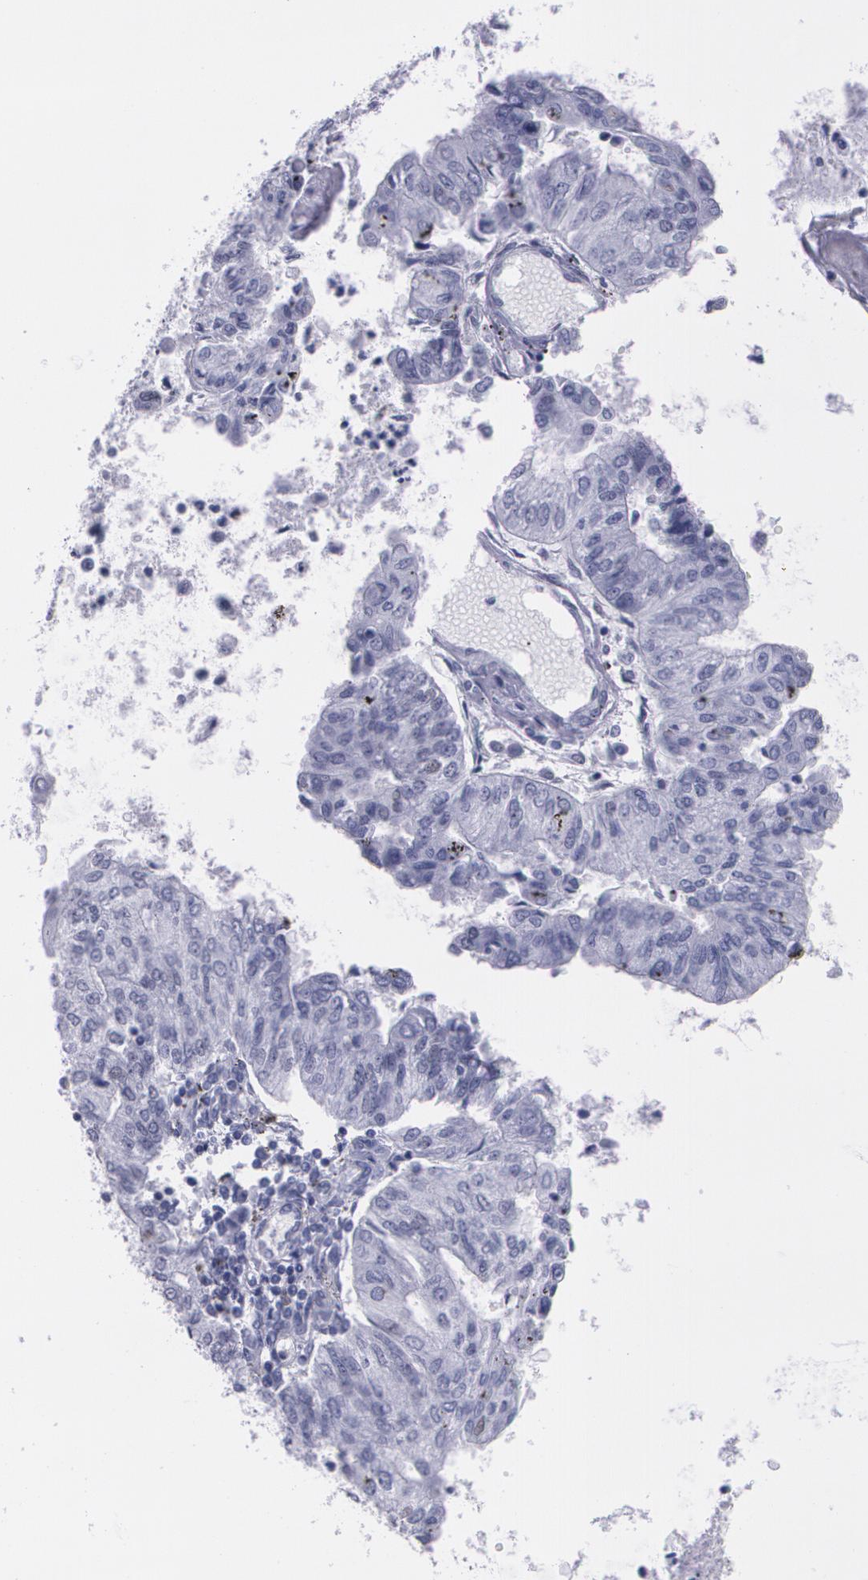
{"staining": {"intensity": "negative", "quantity": "none", "location": "none"}, "tissue": "endometrial cancer", "cell_type": "Tumor cells", "image_type": "cancer", "snomed": [{"axis": "morphology", "description": "Adenocarcinoma, NOS"}, {"axis": "topography", "description": "Endometrium"}], "caption": "DAB immunohistochemical staining of human endometrial cancer (adenocarcinoma) displays no significant staining in tumor cells.", "gene": "TP53", "patient": {"sex": "female", "age": 59}}